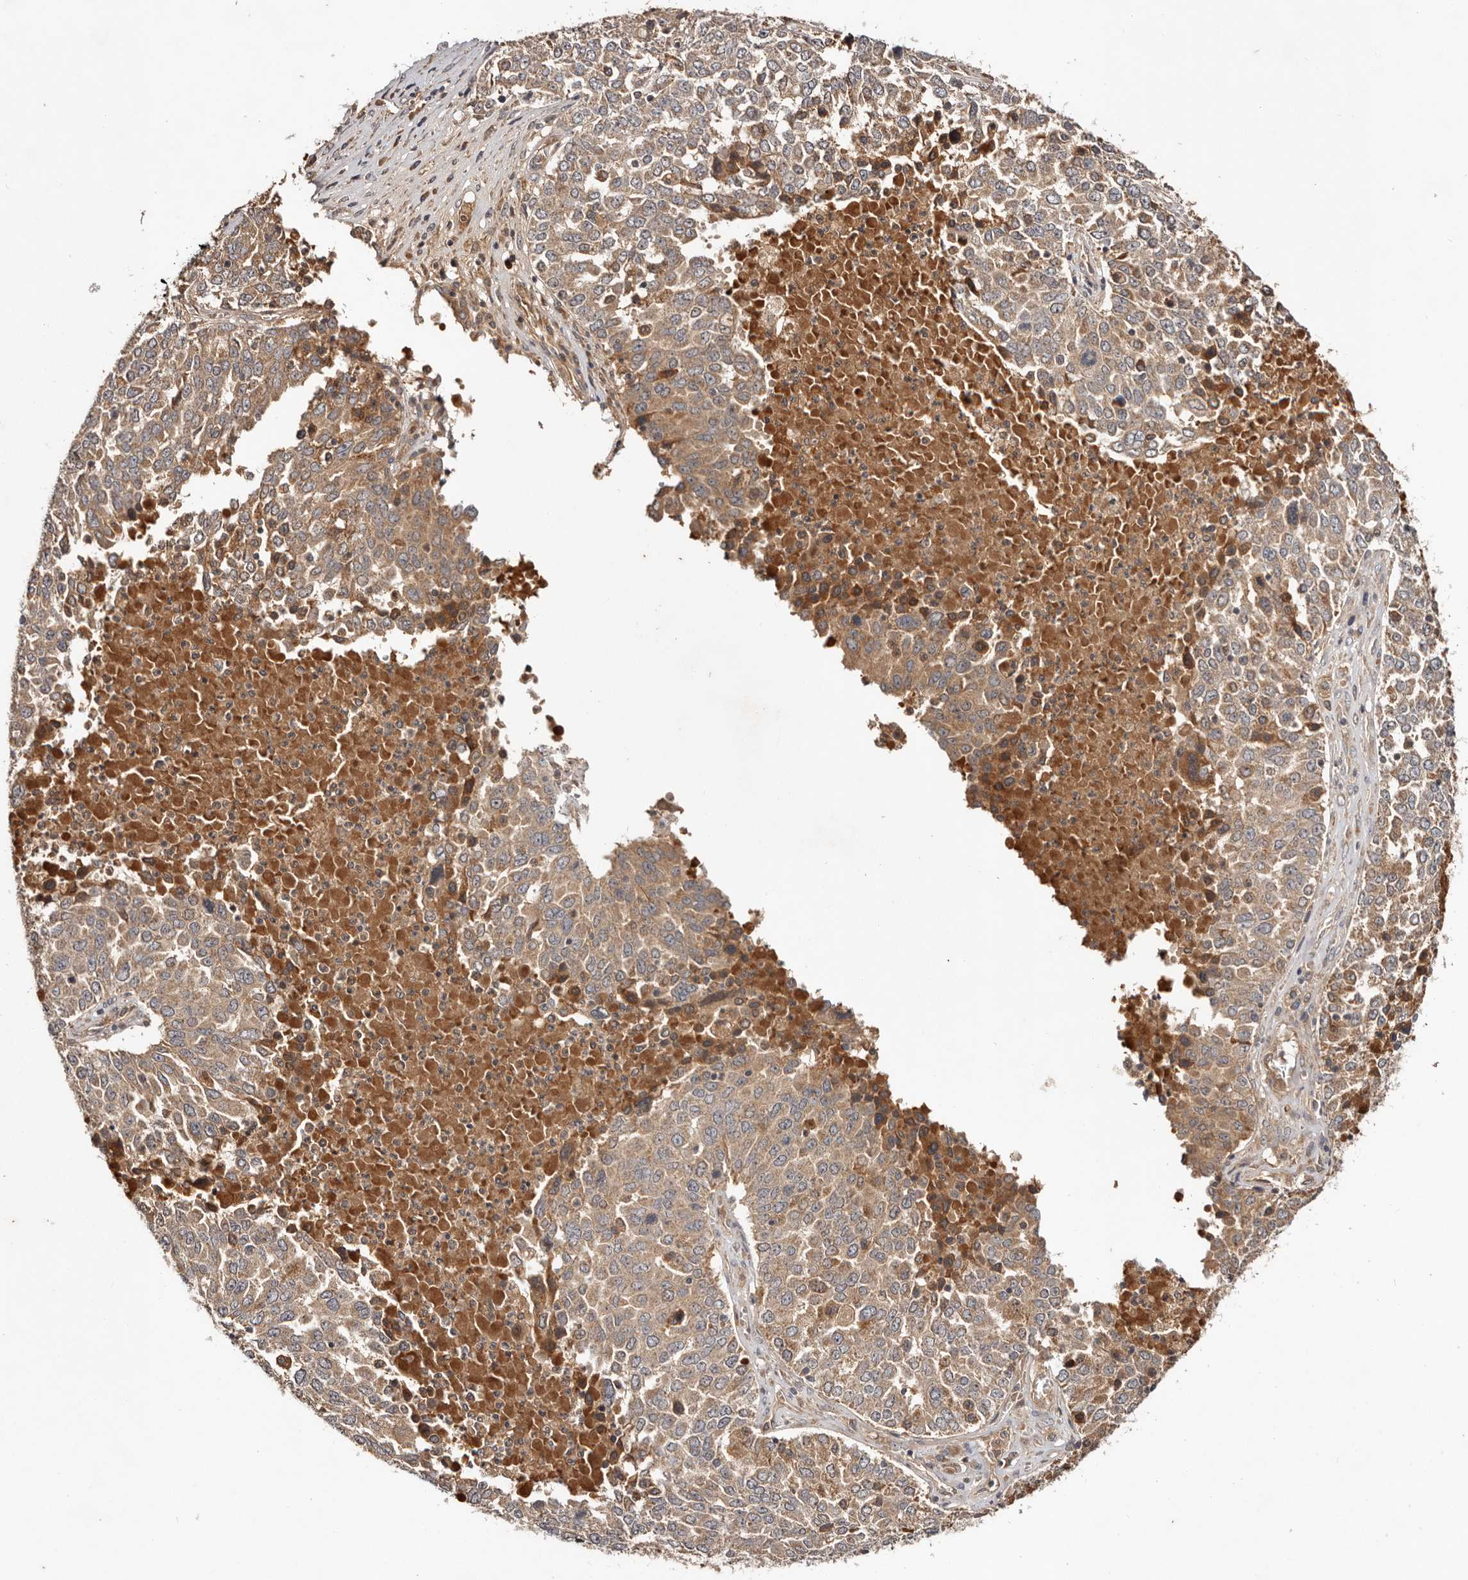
{"staining": {"intensity": "weak", "quantity": ">75%", "location": "cytoplasmic/membranous"}, "tissue": "ovarian cancer", "cell_type": "Tumor cells", "image_type": "cancer", "snomed": [{"axis": "morphology", "description": "Carcinoma, endometroid"}, {"axis": "topography", "description": "Ovary"}], "caption": "The immunohistochemical stain shows weak cytoplasmic/membranous expression in tumor cells of ovarian endometroid carcinoma tissue.", "gene": "PKIB", "patient": {"sex": "female", "age": 62}}